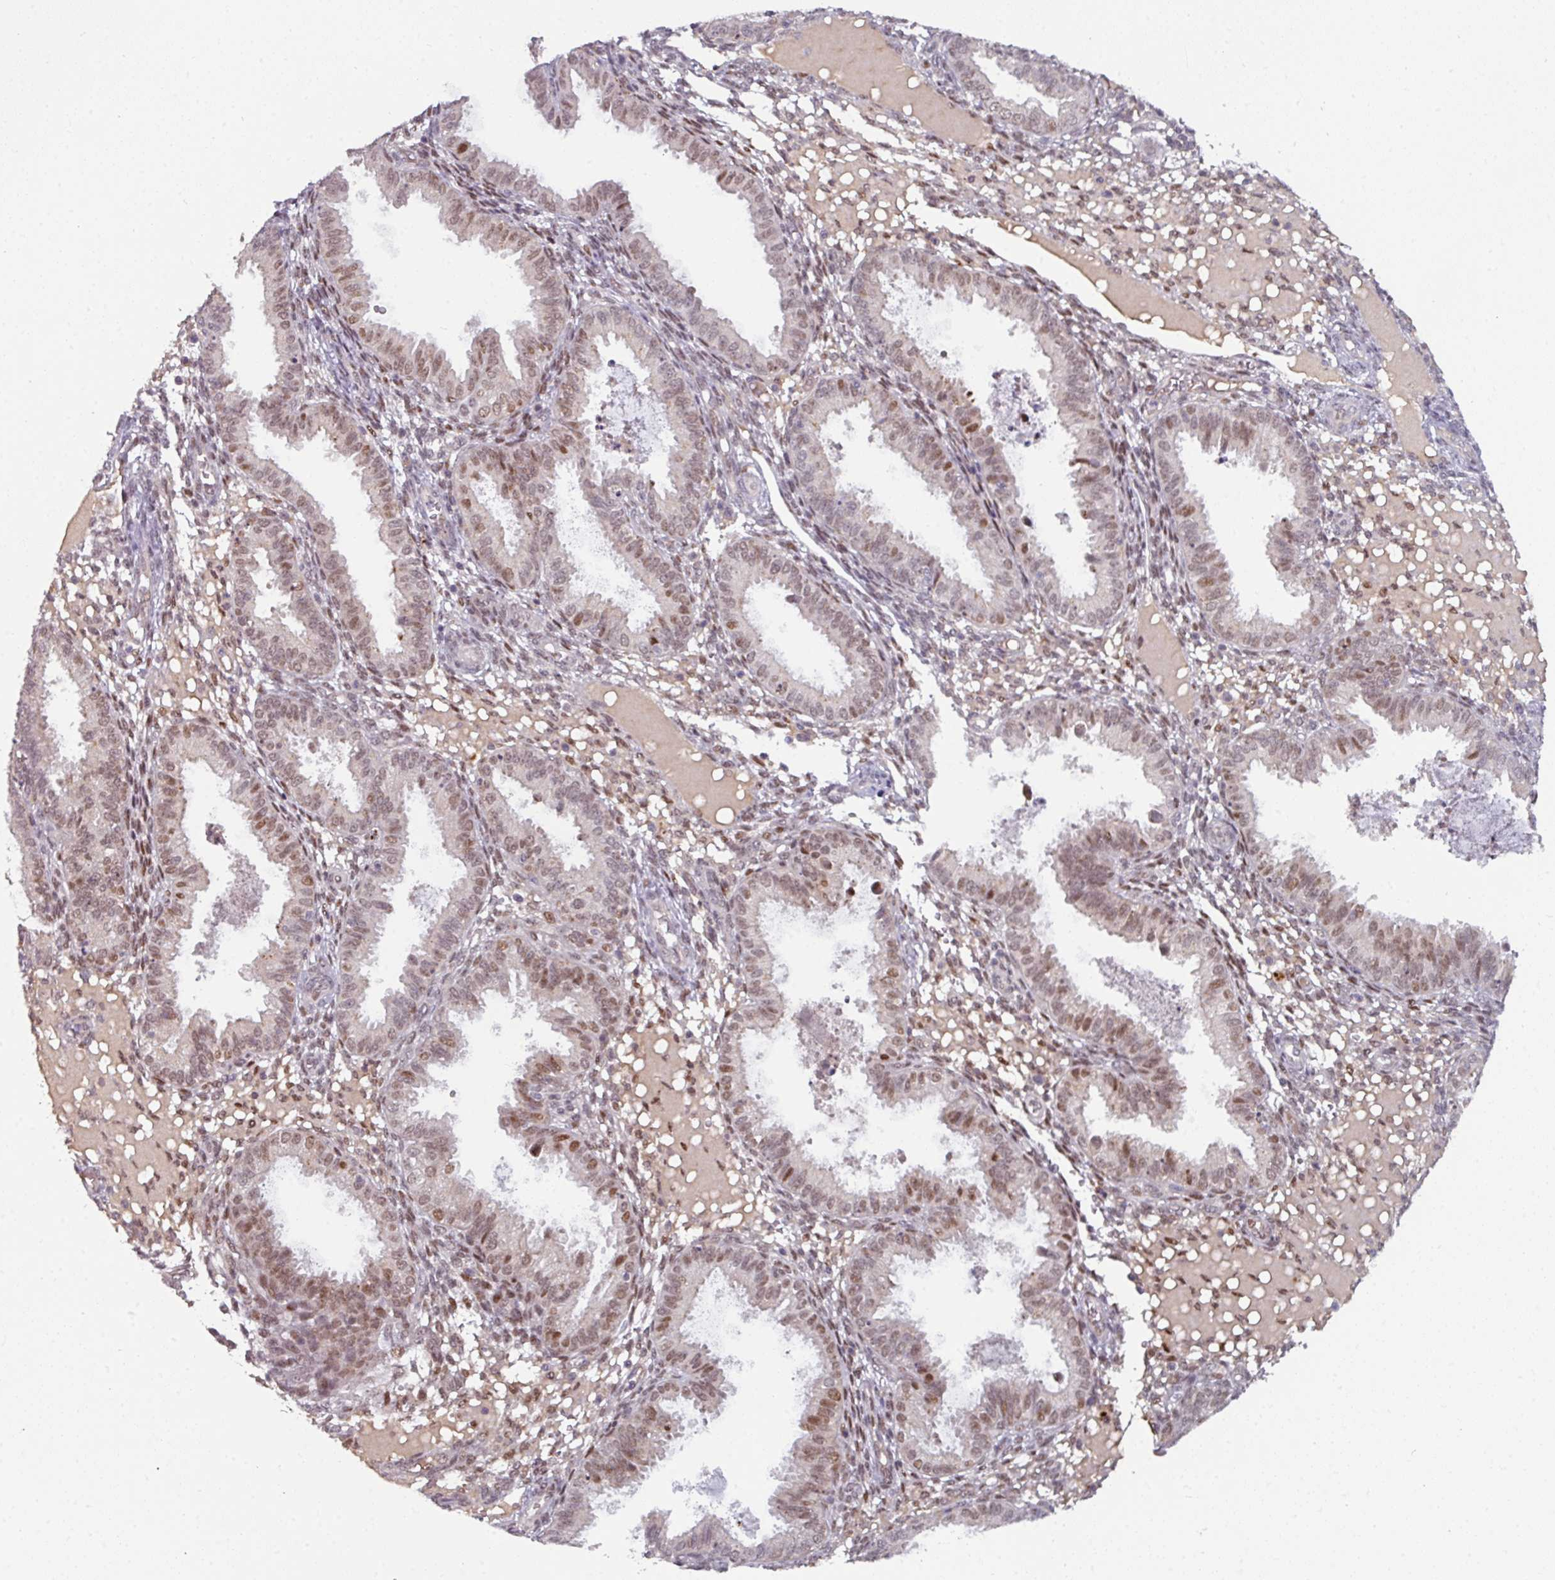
{"staining": {"intensity": "negative", "quantity": "none", "location": "none"}, "tissue": "endometrium", "cell_type": "Cells in endometrial stroma", "image_type": "normal", "snomed": [{"axis": "morphology", "description": "Normal tissue, NOS"}, {"axis": "topography", "description": "Endometrium"}], "caption": "This histopathology image is of unremarkable endometrium stained with IHC to label a protein in brown with the nuclei are counter-stained blue. There is no expression in cells in endometrial stroma. Nuclei are stained in blue.", "gene": "SWSAP1", "patient": {"sex": "female", "age": 33}}